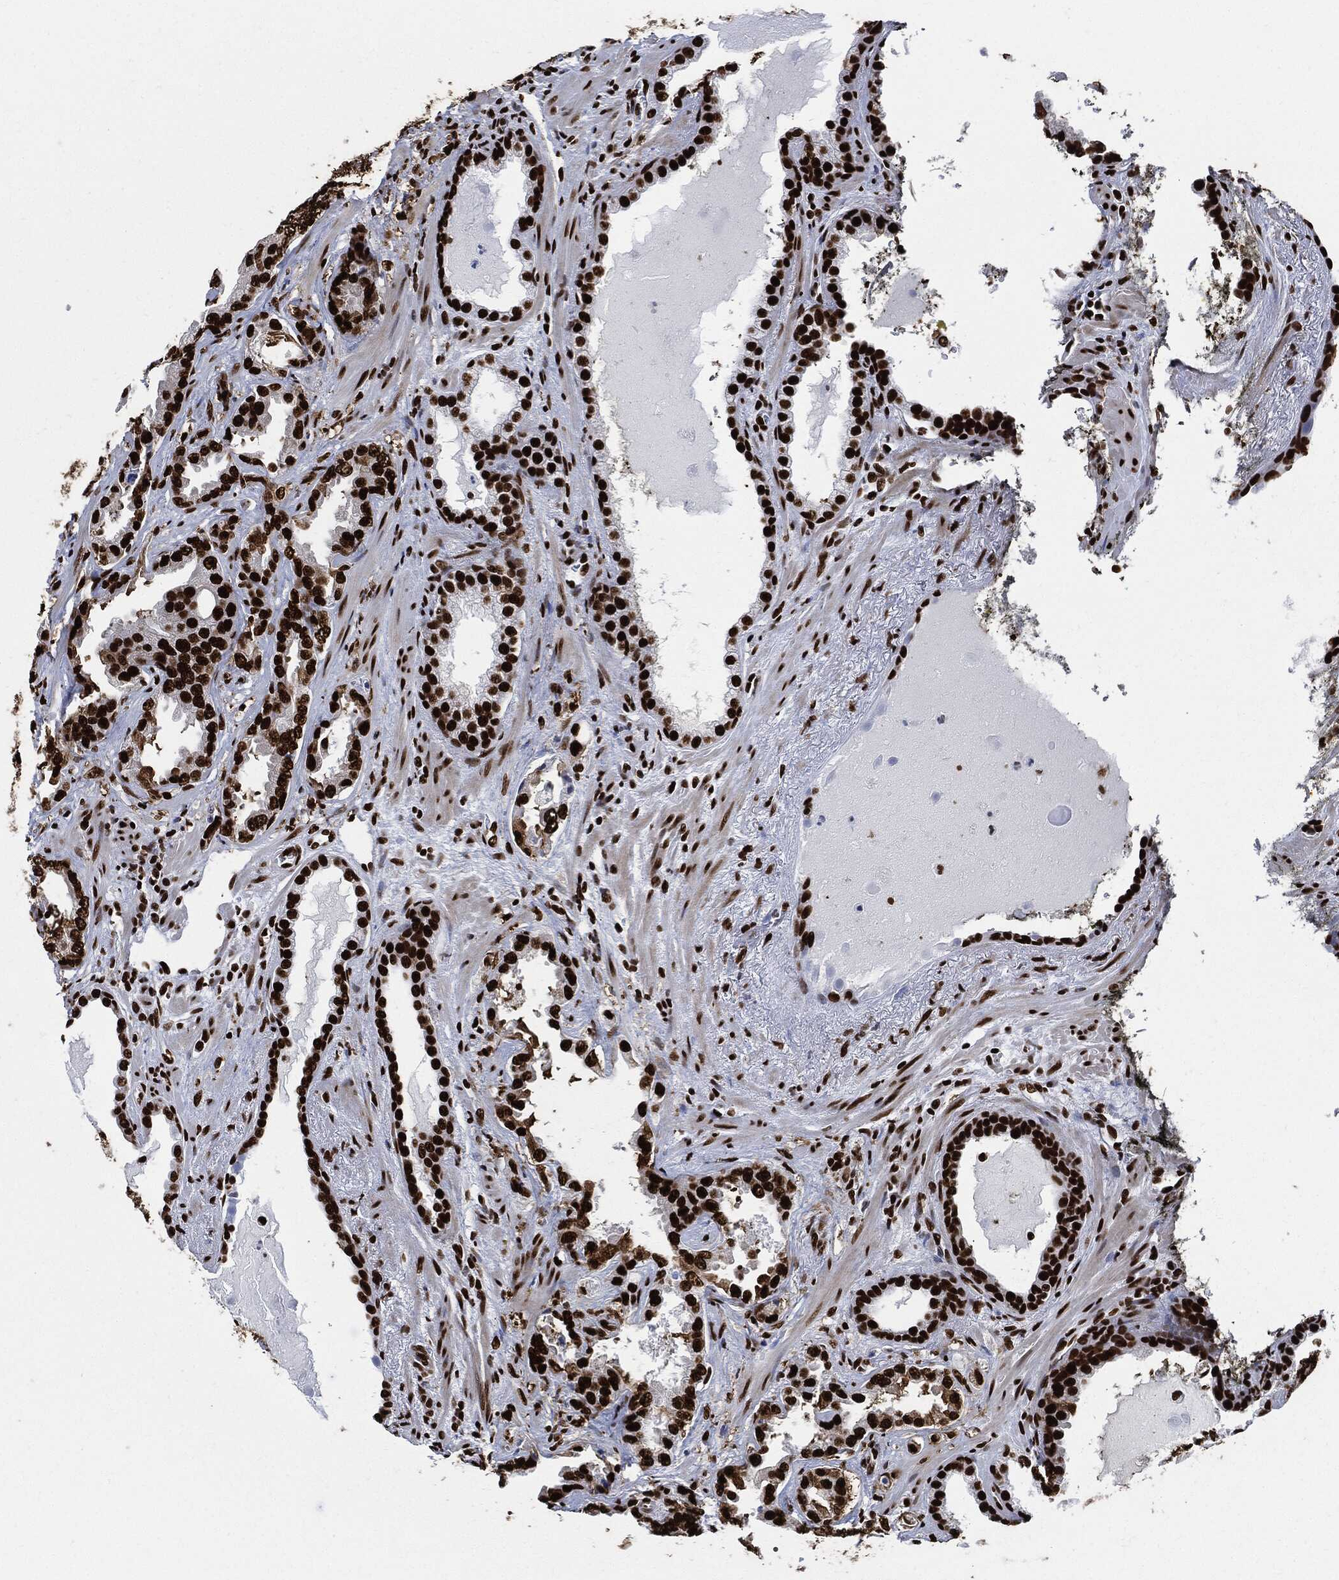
{"staining": {"intensity": "strong", "quantity": ">75%", "location": "nuclear"}, "tissue": "prostate cancer", "cell_type": "Tumor cells", "image_type": "cancer", "snomed": [{"axis": "morphology", "description": "Adenocarcinoma, Low grade"}, {"axis": "topography", "description": "Prostate"}], "caption": "A high-resolution photomicrograph shows immunohistochemistry staining of adenocarcinoma (low-grade) (prostate), which displays strong nuclear staining in approximately >75% of tumor cells.", "gene": "RECQL", "patient": {"sex": "male", "age": 62}}